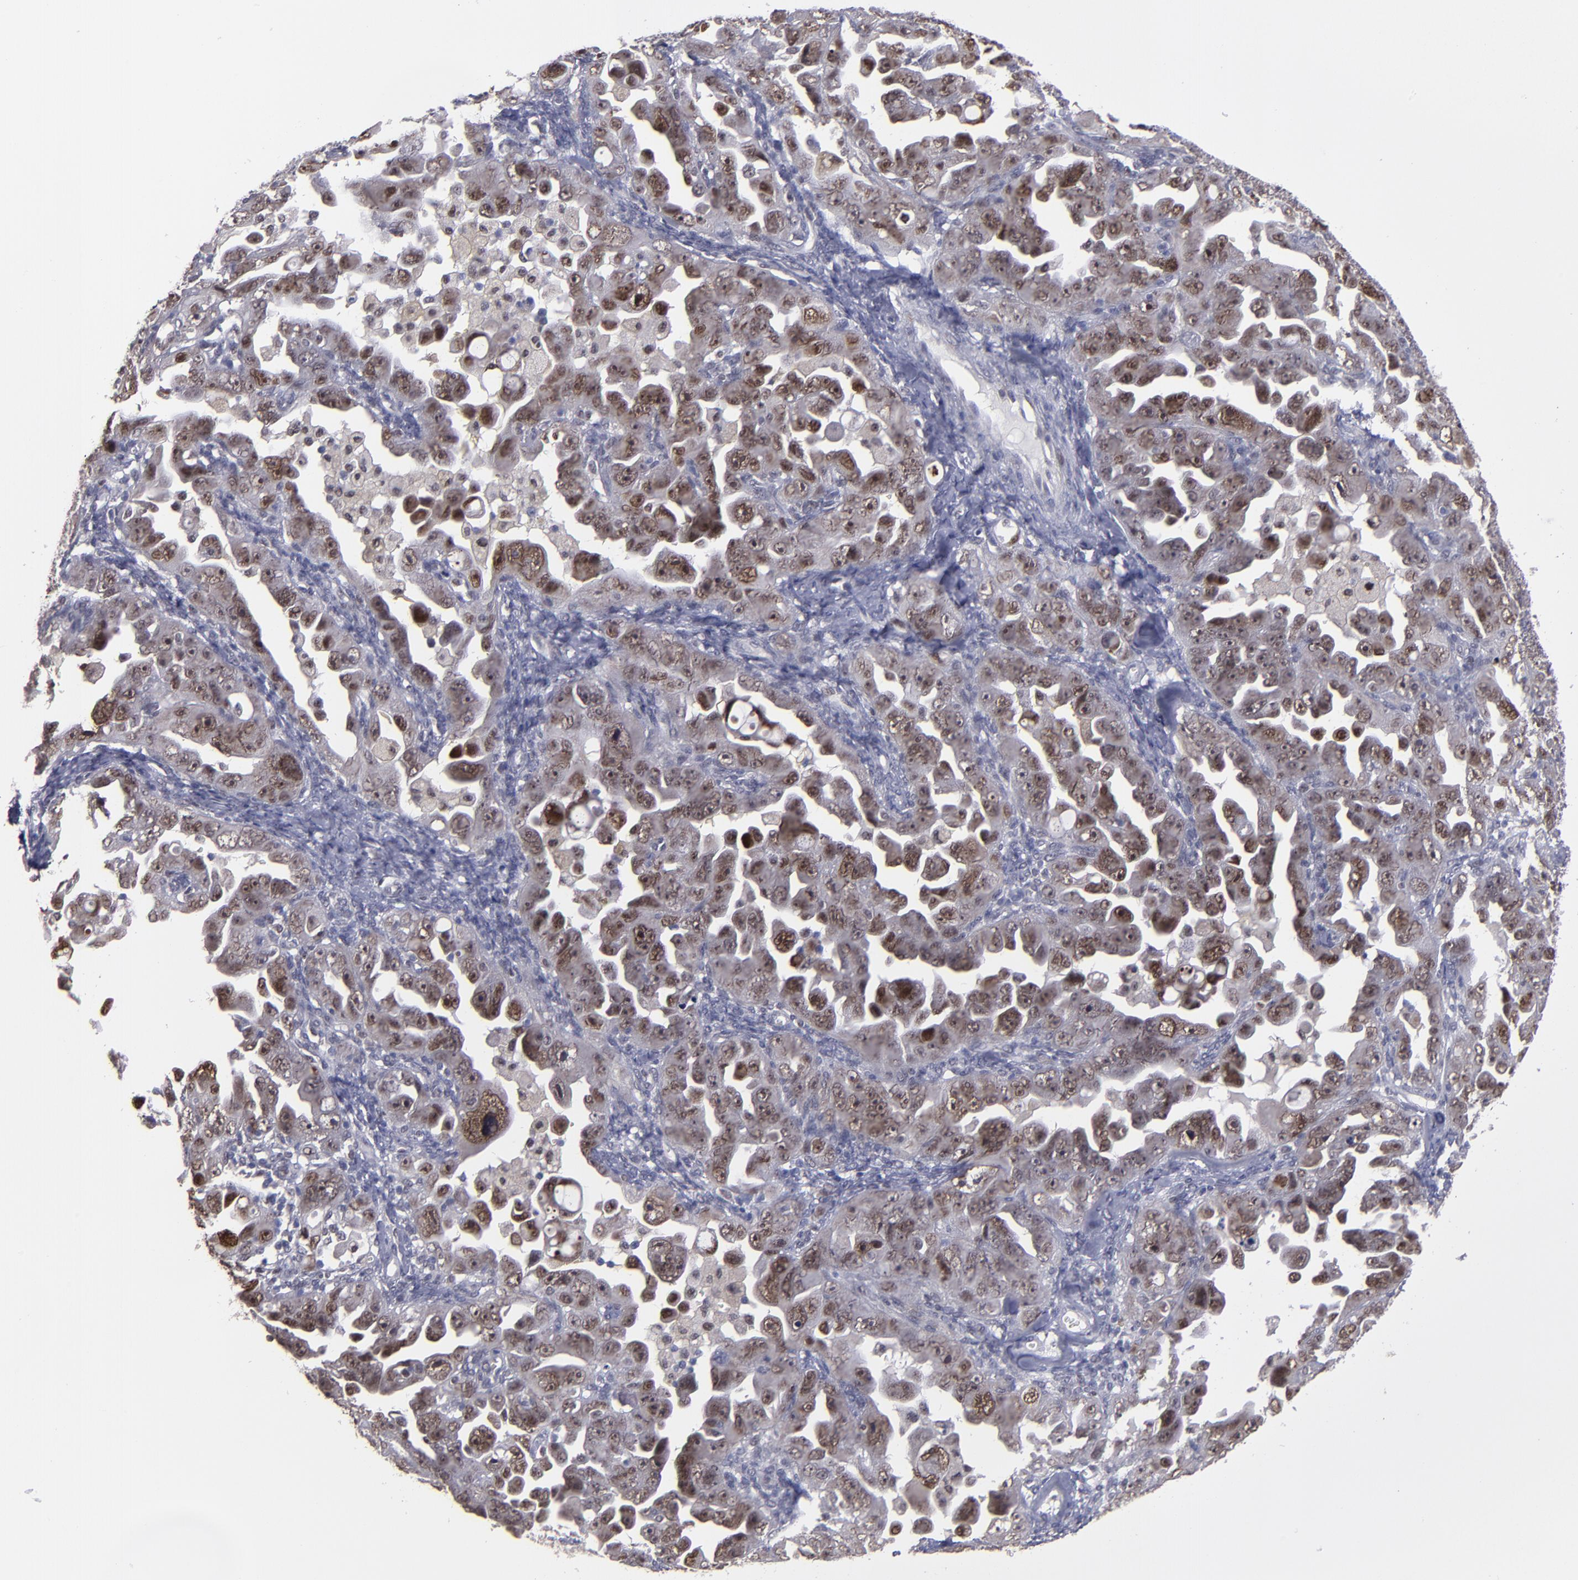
{"staining": {"intensity": "moderate", "quantity": "25%-75%", "location": "nuclear"}, "tissue": "ovarian cancer", "cell_type": "Tumor cells", "image_type": "cancer", "snomed": [{"axis": "morphology", "description": "Cystadenocarcinoma, serous, NOS"}, {"axis": "topography", "description": "Ovary"}], "caption": "The micrograph displays staining of ovarian cancer, revealing moderate nuclear protein expression (brown color) within tumor cells.", "gene": "RREB1", "patient": {"sex": "female", "age": 66}}